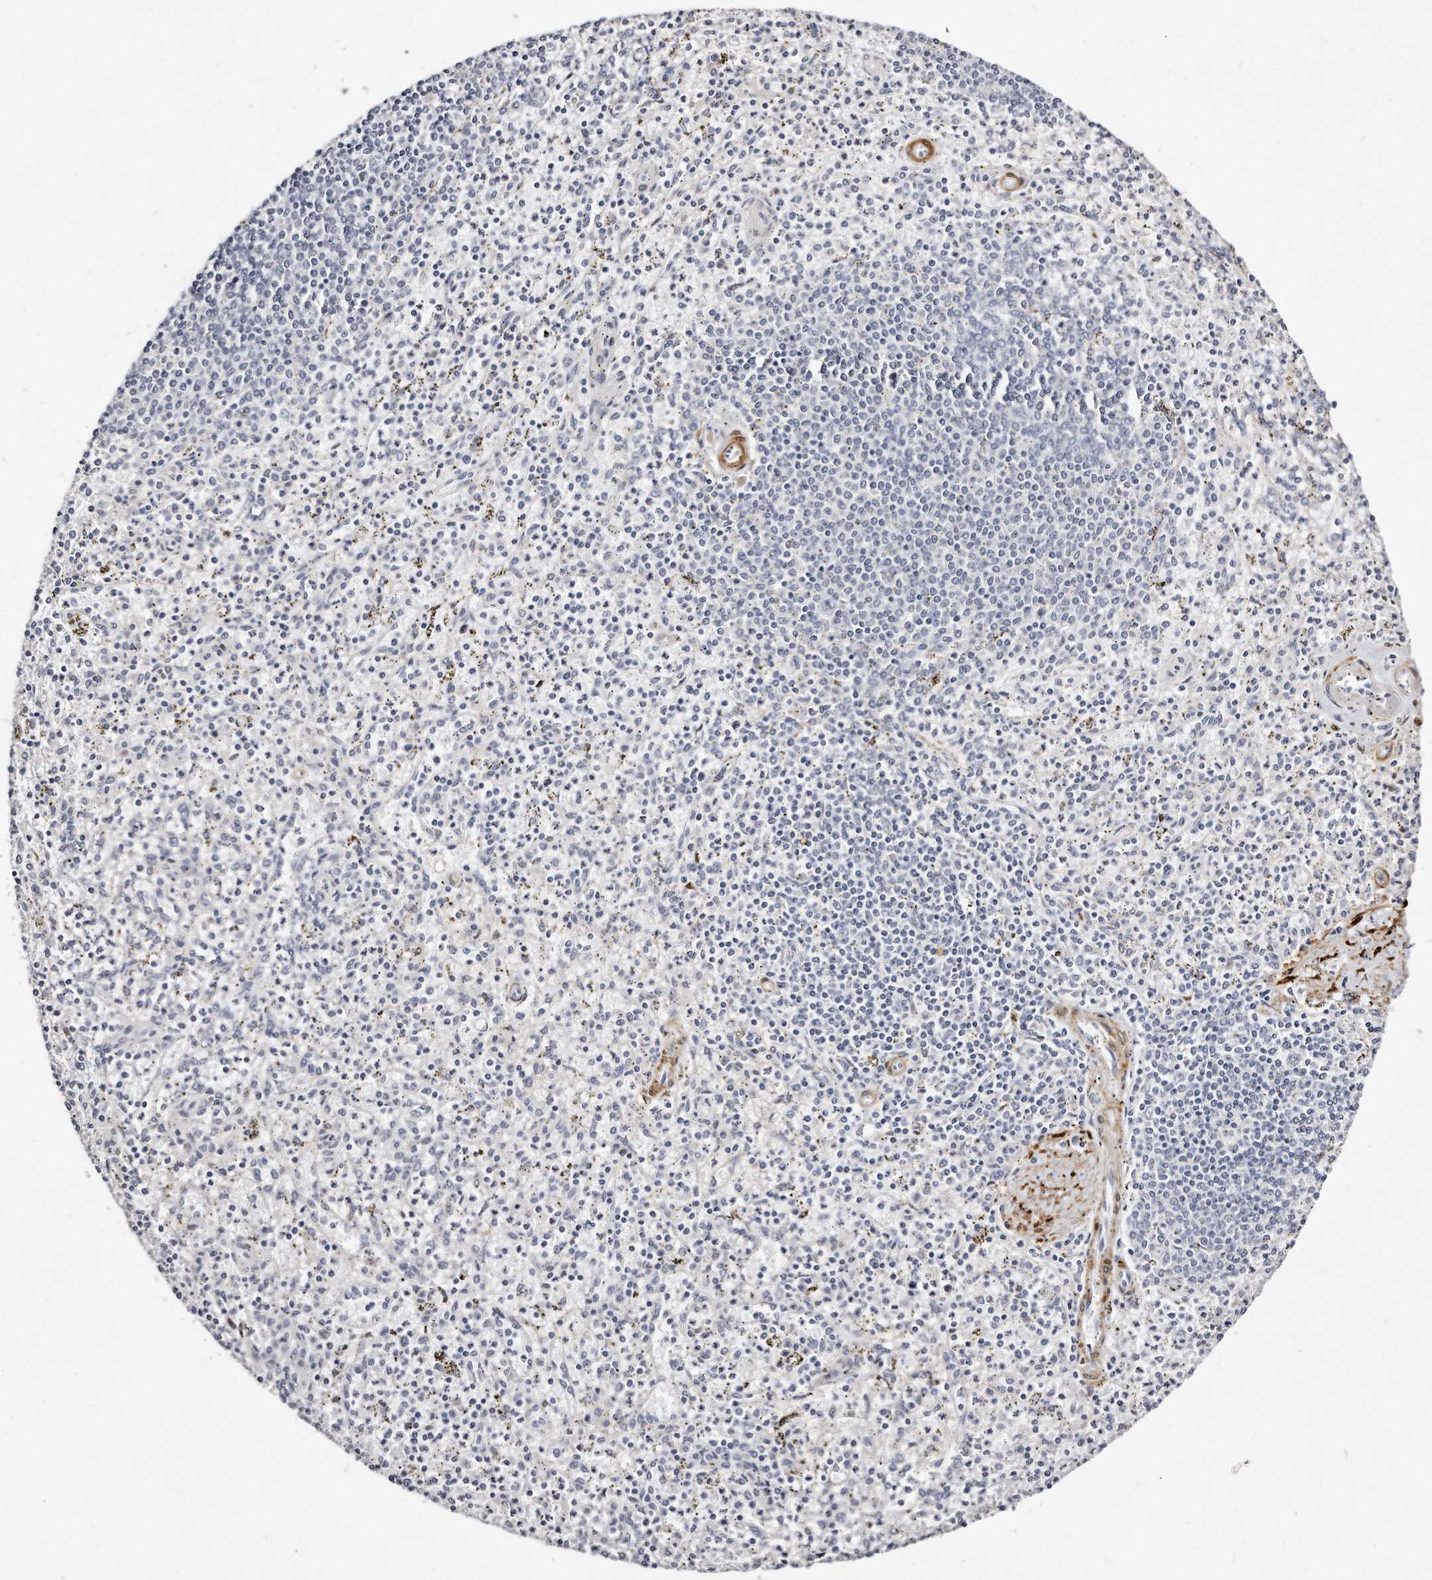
{"staining": {"intensity": "negative", "quantity": "none", "location": "none"}, "tissue": "spleen", "cell_type": "Cells in red pulp", "image_type": "normal", "snomed": [{"axis": "morphology", "description": "Normal tissue, NOS"}, {"axis": "topography", "description": "Spleen"}], "caption": "High power microscopy photomicrograph of an immunohistochemistry histopathology image of benign spleen, revealing no significant expression in cells in red pulp. (DAB IHC with hematoxylin counter stain).", "gene": "LMOD1", "patient": {"sex": "male", "age": 72}}